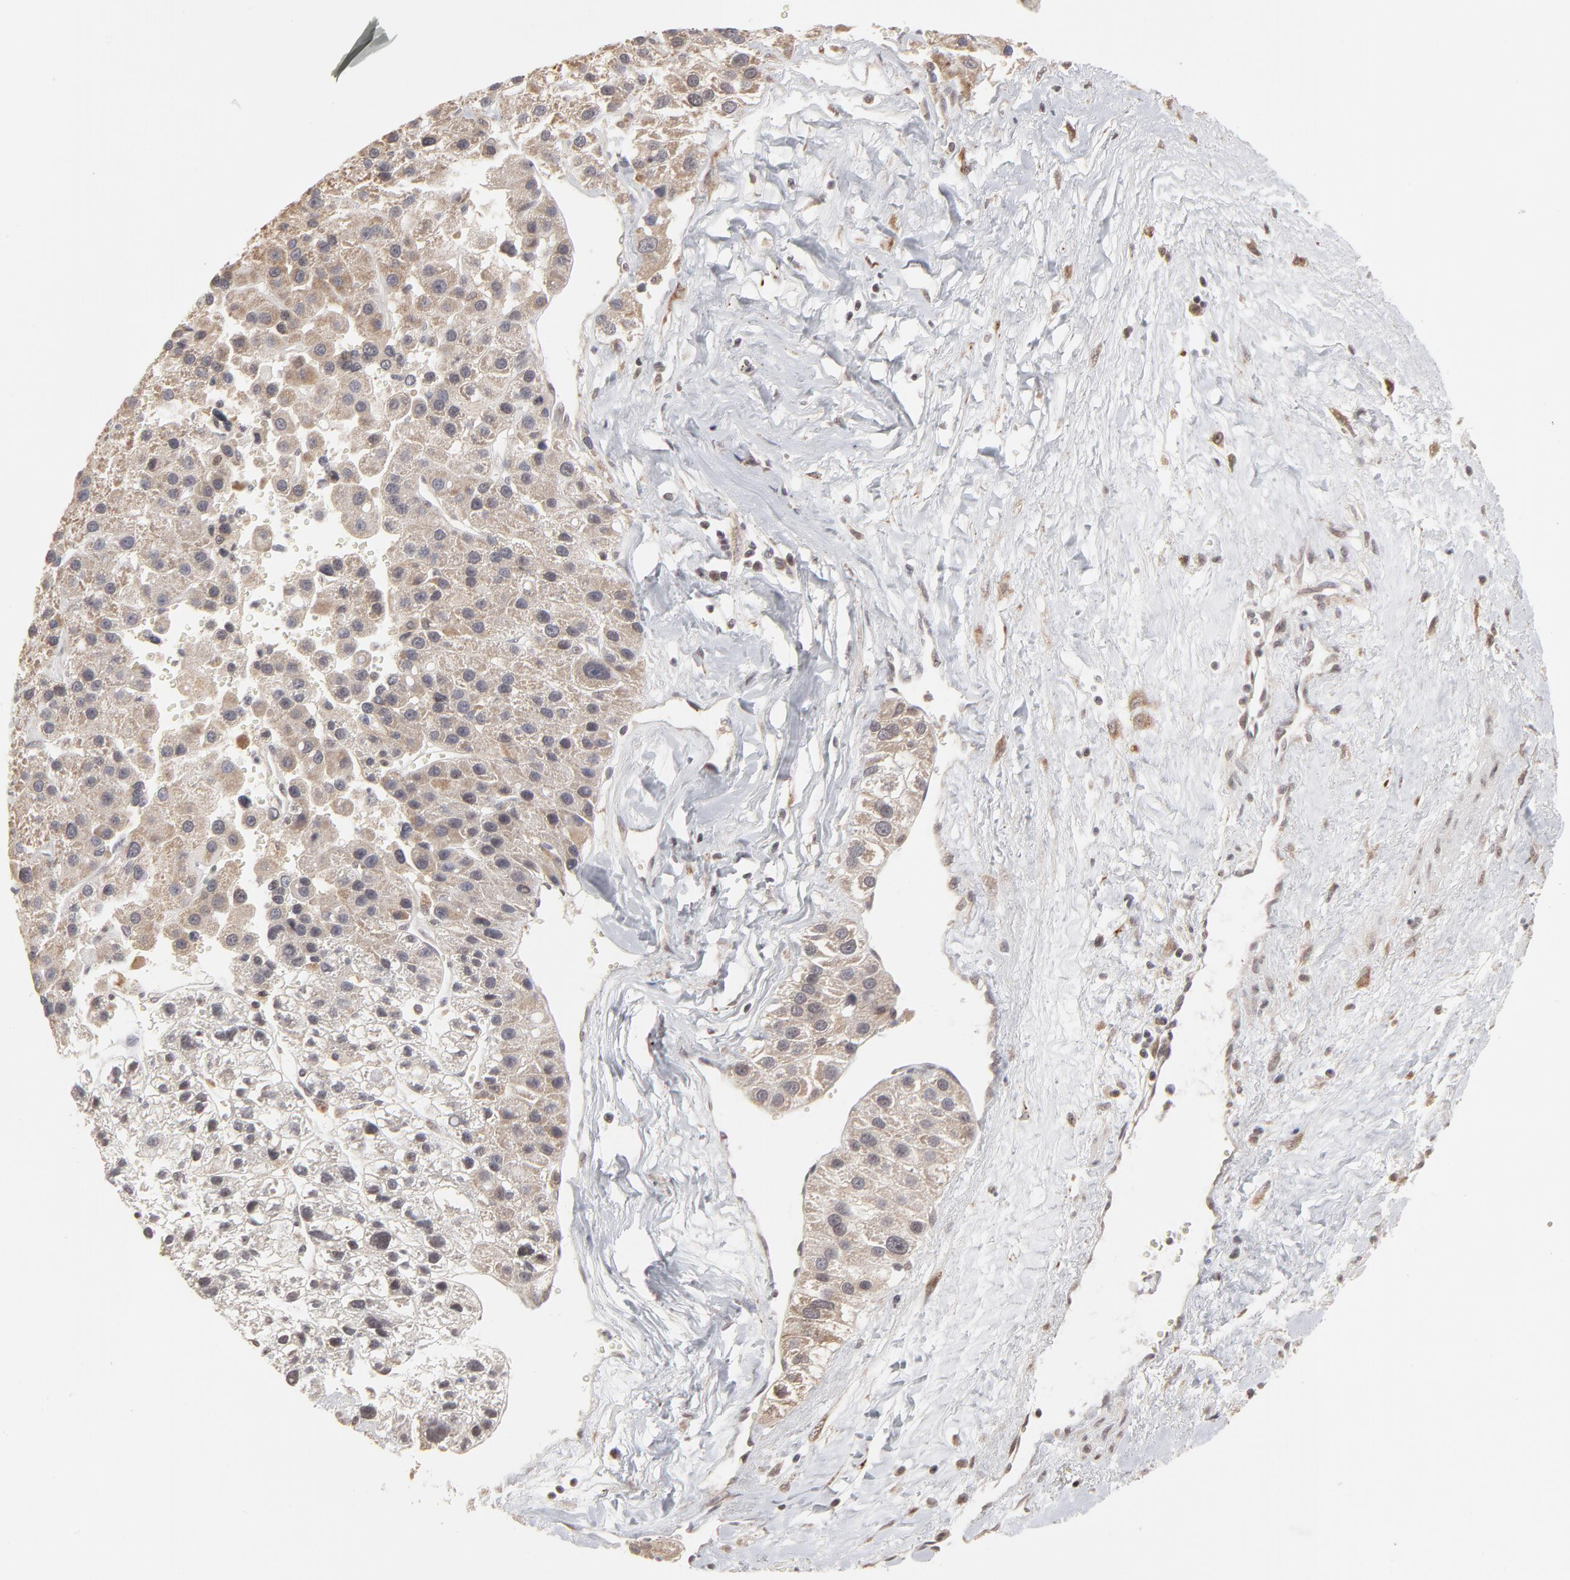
{"staining": {"intensity": "weak", "quantity": ">75%", "location": "cytoplasmic/membranous"}, "tissue": "liver cancer", "cell_type": "Tumor cells", "image_type": "cancer", "snomed": [{"axis": "morphology", "description": "Carcinoma, Hepatocellular, NOS"}, {"axis": "topography", "description": "Liver"}], "caption": "Protein expression analysis of human liver cancer (hepatocellular carcinoma) reveals weak cytoplasmic/membranous positivity in approximately >75% of tumor cells.", "gene": "ARIH1", "patient": {"sex": "female", "age": 85}}